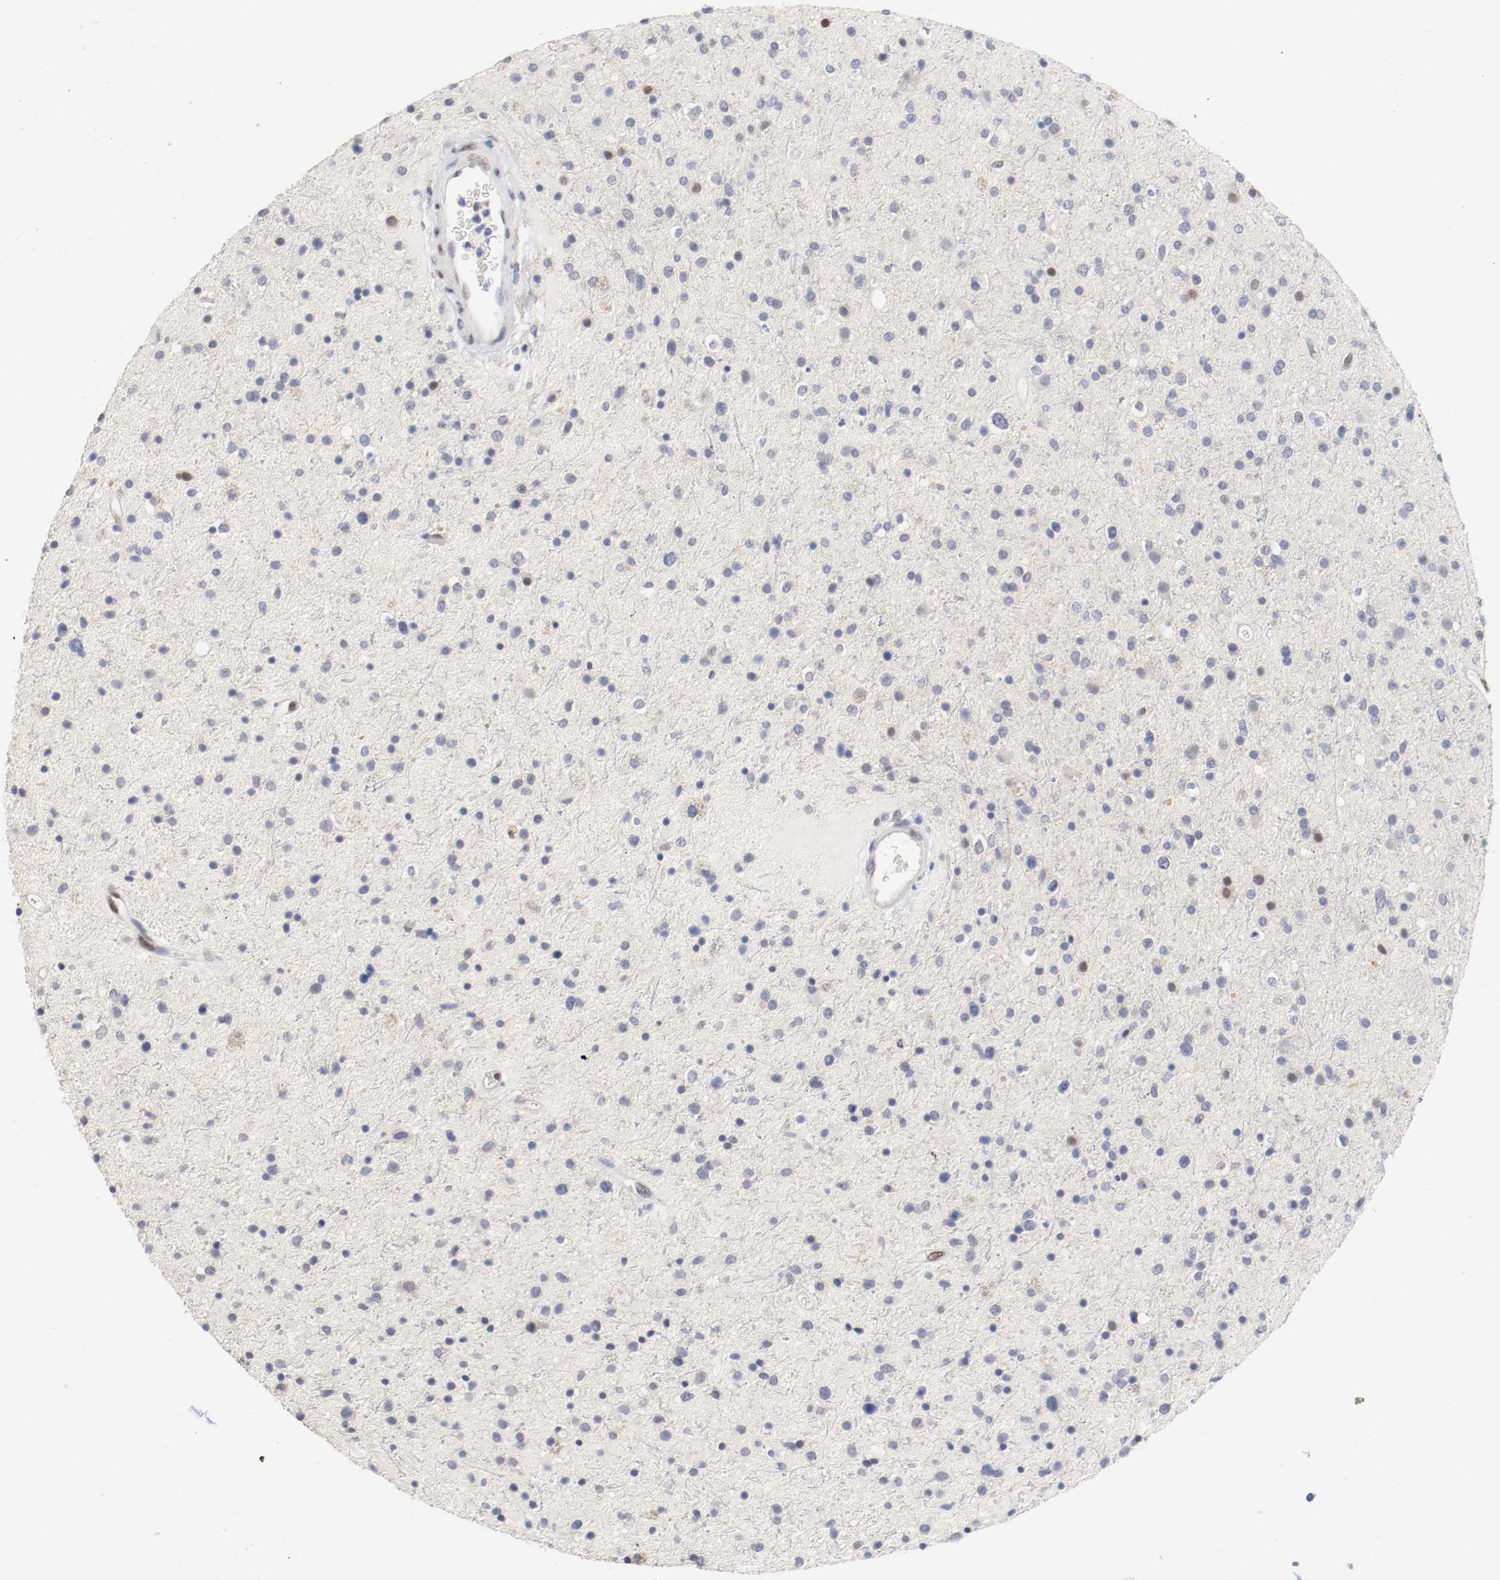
{"staining": {"intensity": "weak", "quantity": "<25%", "location": "nuclear"}, "tissue": "glioma", "cell_type": "Tumor cells", "image_type": "cancer", "snomed": [{"axis": "morphology", "description": "Glioma, malignant, High grade"}, {"axis": "topography", "description": "Brain"}], "caption": "This is a micrograph of immunohistochemistry (IHC) staining of glioma, which shows no expression in tumor cells. The staining was performed using DAB to visualize the protein expression in brown, while the nuclei were stained in blue with hematoxylin (Magnification: 20x).", "gene": "FOSL2", "patient": {"sex": "male", "age": 33}}